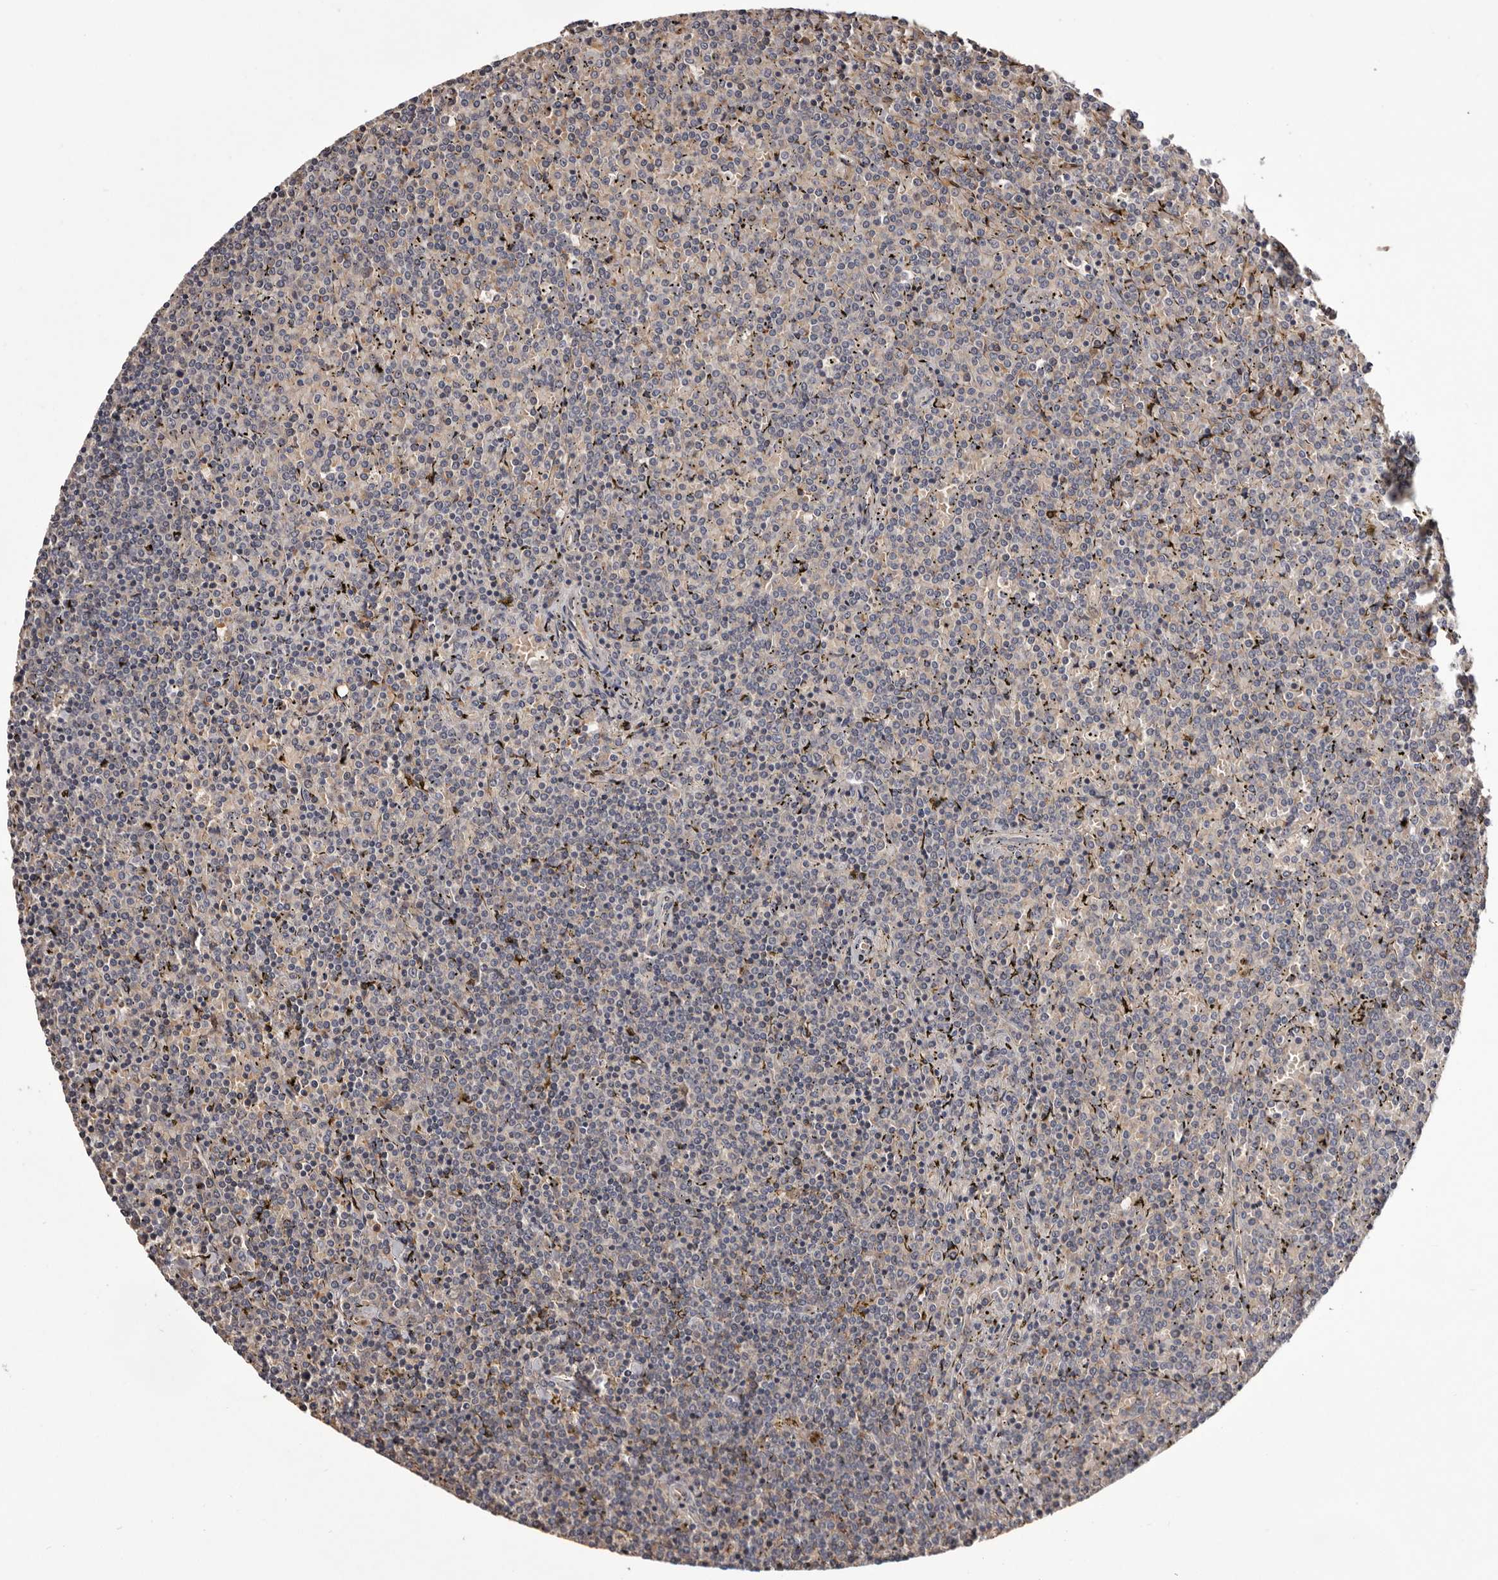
{"staining": {"intensity": "negative", "quantity": "none", "location": "none"}, "tissue": "lymphoma", "cell_type": "Tumor cells", "image_type": "cancer", "snomed": [{"axis": "morphology", "description": "Malignant lymphoma, non-Hodgkin's type, Low grade"}, {"axis": "topography", "description": "Spleen"}], "caption": "Lymphoma was stained to show a protein in brown. There is no significant positivity in tumor cells.", "gene": "CYP1B1", "patient": {"sex": "female", "age": 19}}